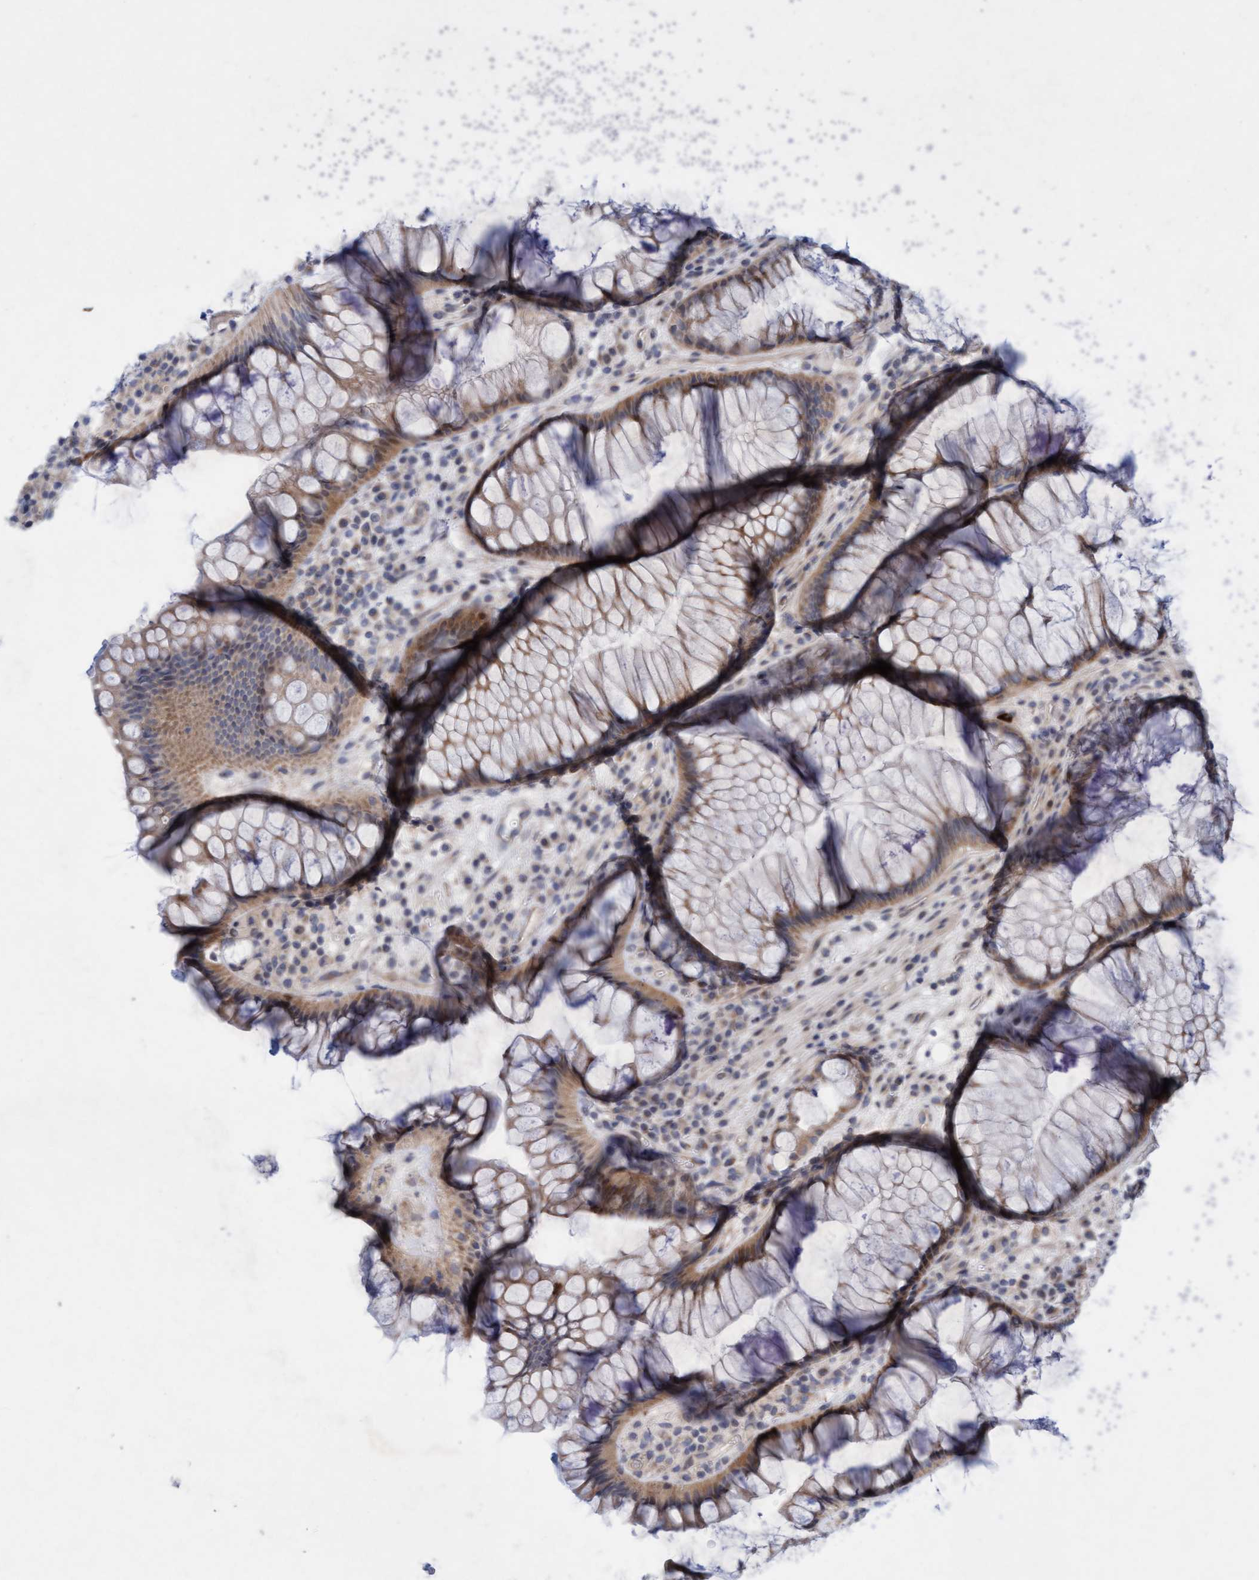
{"staining": {"intensity": "weak", "quantity": ">75%", "location": "cytoplasmic/membranous"}, "tissue": "rectum", "cell_type": "Glandular cells", "image_type": "normal", "snomed": [{"axis": "morphology", "description": "Normal tissue, NOS"}, {"axis": "topography", "description": "Rectum"}], "caption": "This histopathology image reveals normal rectum stained with IHC to label a protein in brown. The cytoplasmic/membranous of glandular cells show weak positivity for the protein. Nuclei are counter-stained blue.", "gene": "DDHD2", "patient": {"sex": "male", "age": 51}}